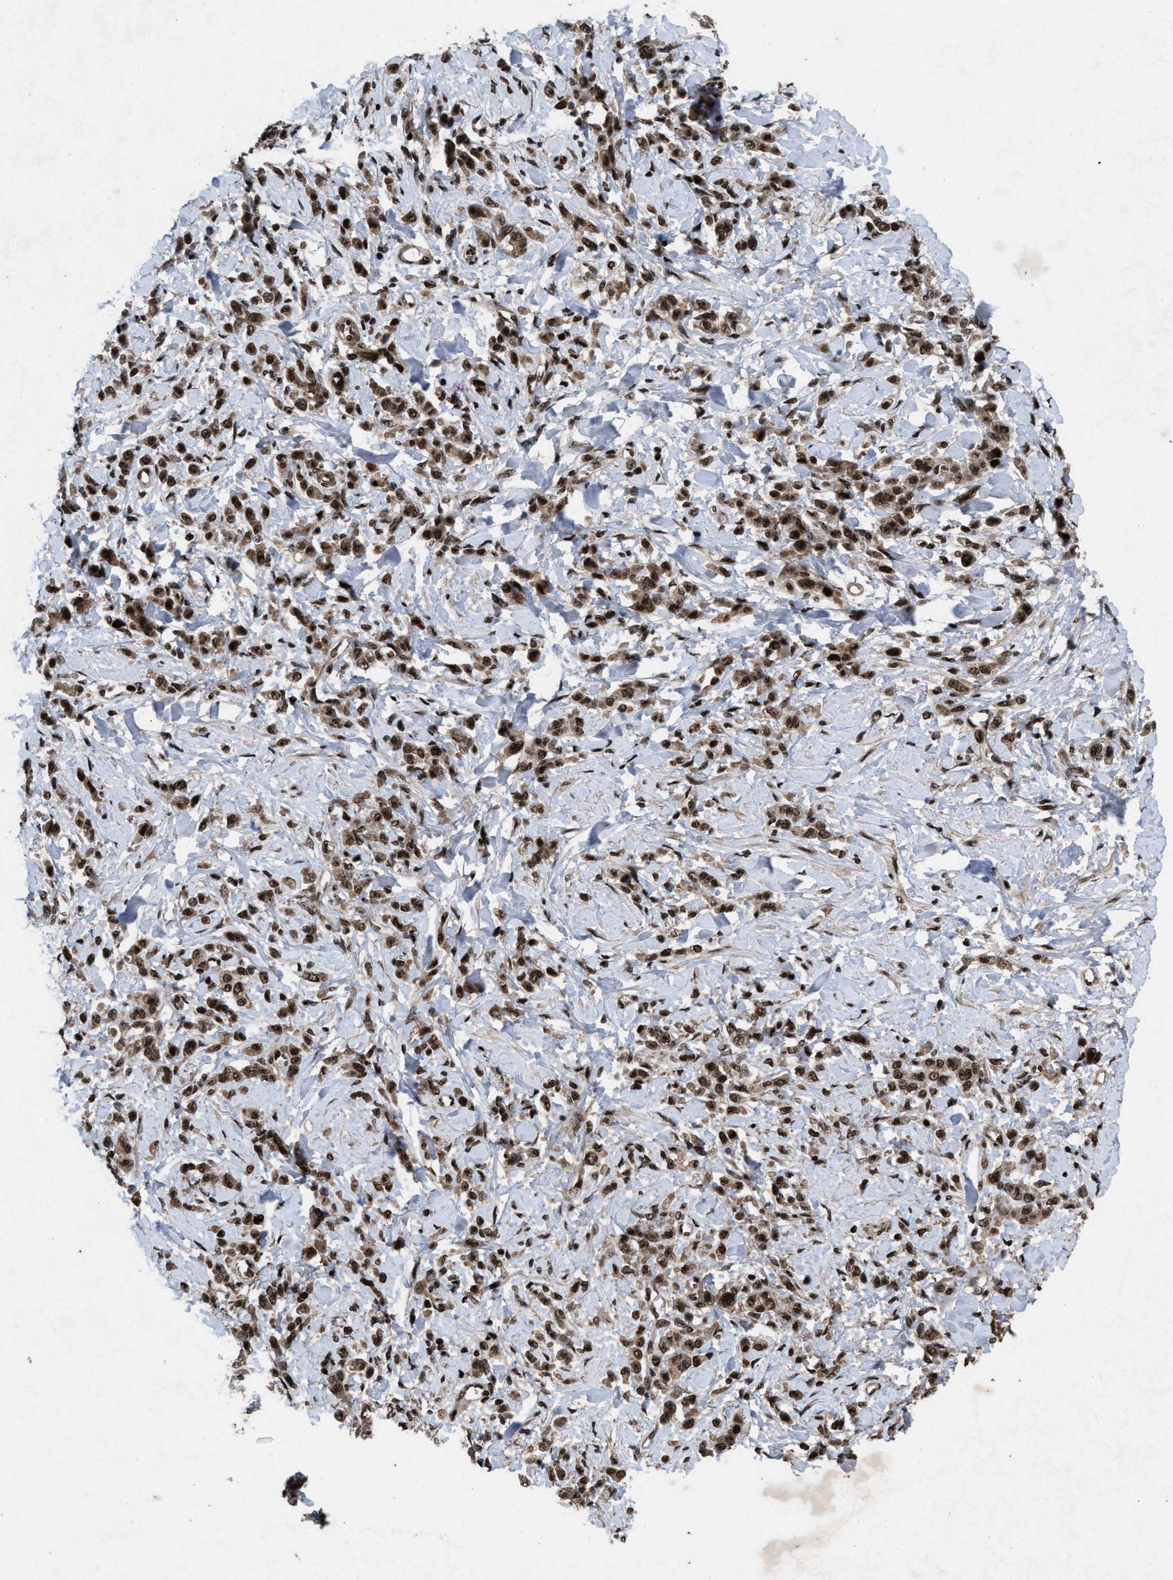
{"staining": {"intensity": "moderate", "quantity": ">75%", "location": "cytoplasmic/membranous,nuclear"}, "tissue": "stomach cancer", "cell_type": "Tumor cells", "image_type": "cancer", "snomed": [{"axis": "morphology", "description": "Normal tissue, NOS"}, {"axis": "morphology", "description": "Adenocarcinoma, NOS"}, {"axis": "topography", "description": "Stomach"}], "caption": "Moderate cytoplasmic/membranous and nuclear staining is present in about >75% of tumor cells in stomach cancer.", "gene": "WIZ", "patient": {"sex": "male", "age": 82}}